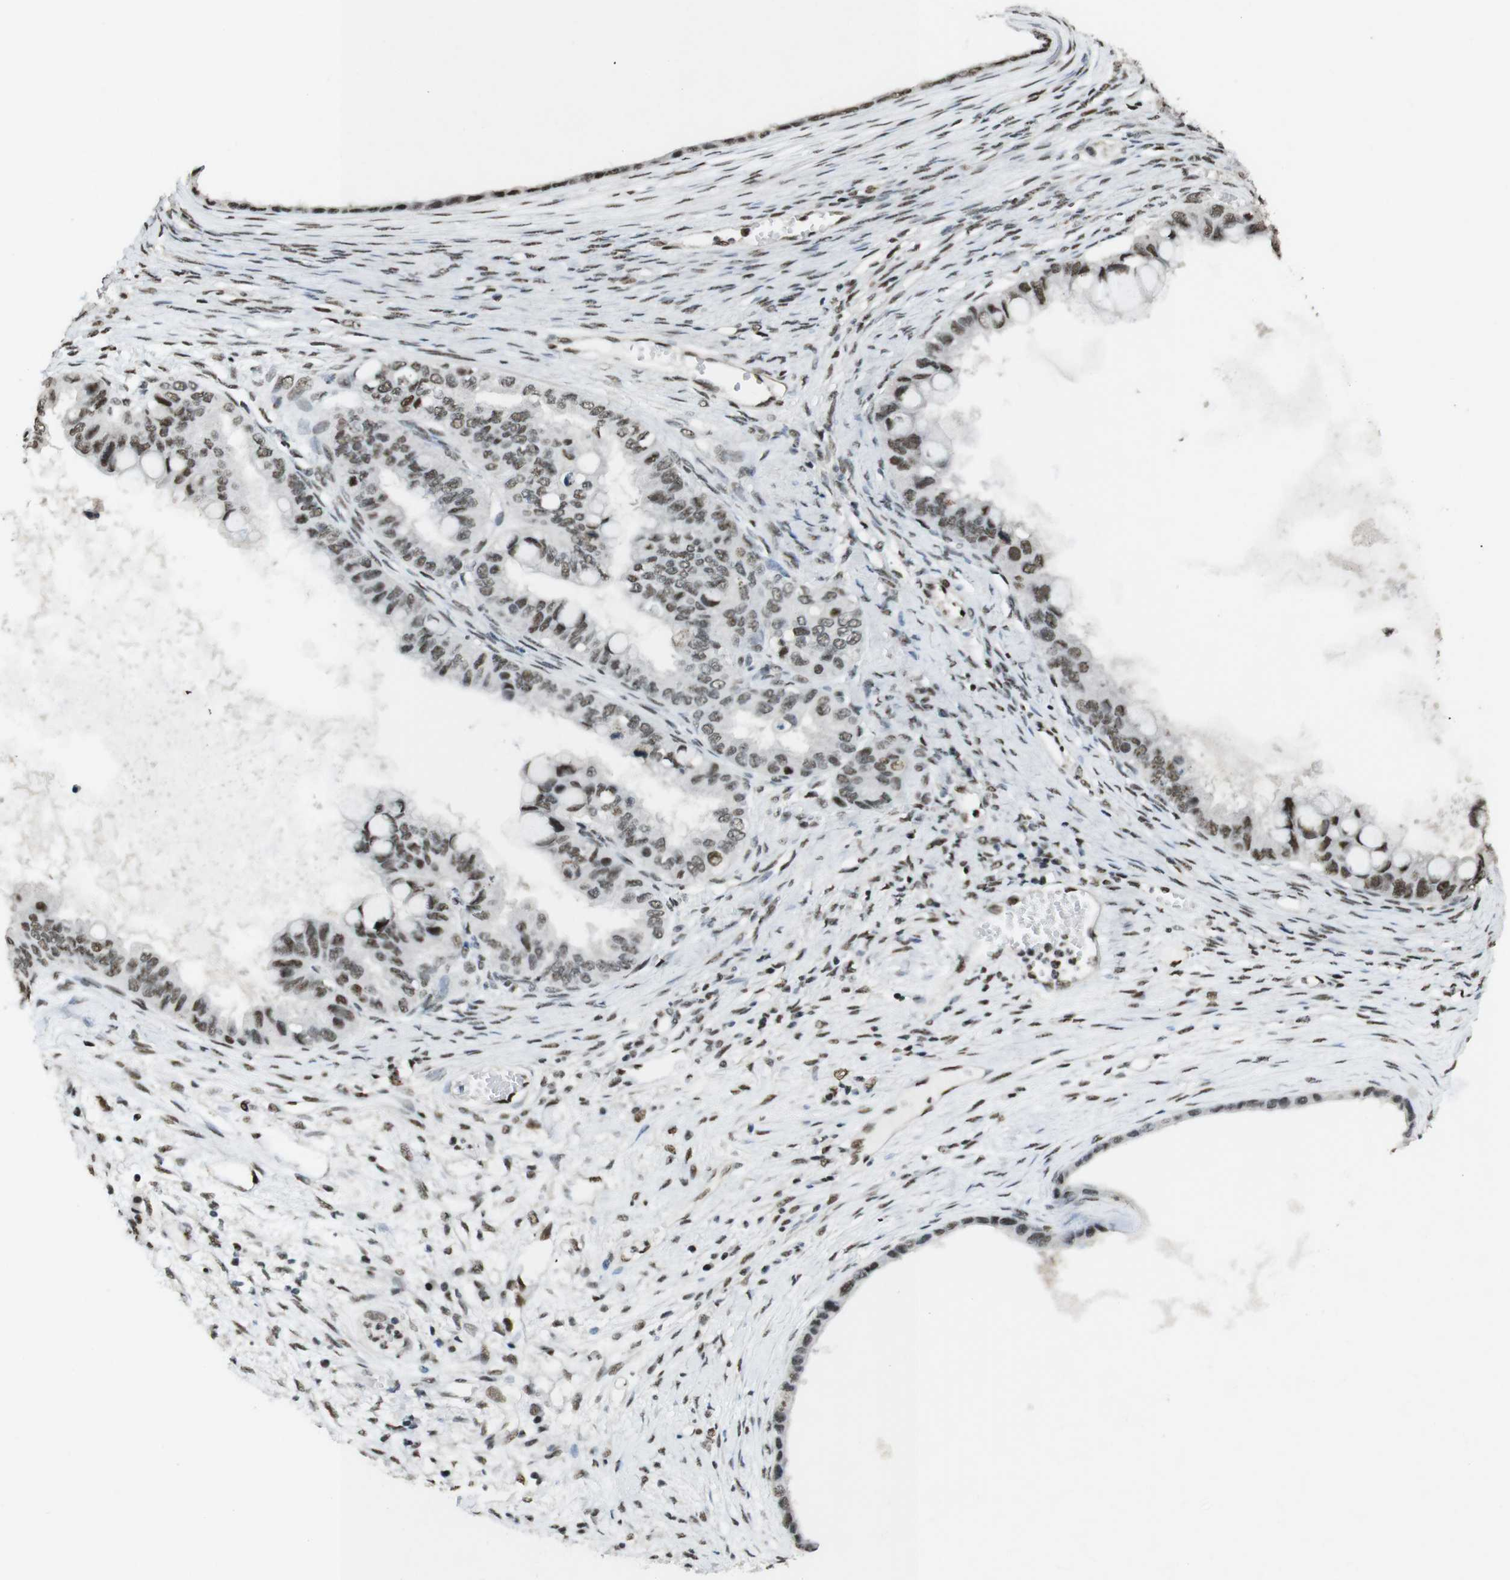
{"staining": {"intensity": "moderate", "quantity": ">75%", "location": "nuclear"}, "tissue": "ovarian cancer", "cell_type": "Tumor cells", "image_type": "cancer", "snomed": [{"axis": "morphology", "description": "Cystadenocarcinoma, mucinous, NOS"}, {"axis": "topography", "description": "Ovary"}], "caption": "DAB immunohistochemical staining of mucinous cystadenocarcinoma (ovarian) exhibits moderate nuclear protein positivity in about >75% of tumor cells. Using DAB (3,3'-diaminobenzidine) (brown) and hematoxylin (blue) stains, captured at high magnification using brightfield microscopy.", "gene": "CSNK2B", "patient": {"sex": "female", "age": 80}}